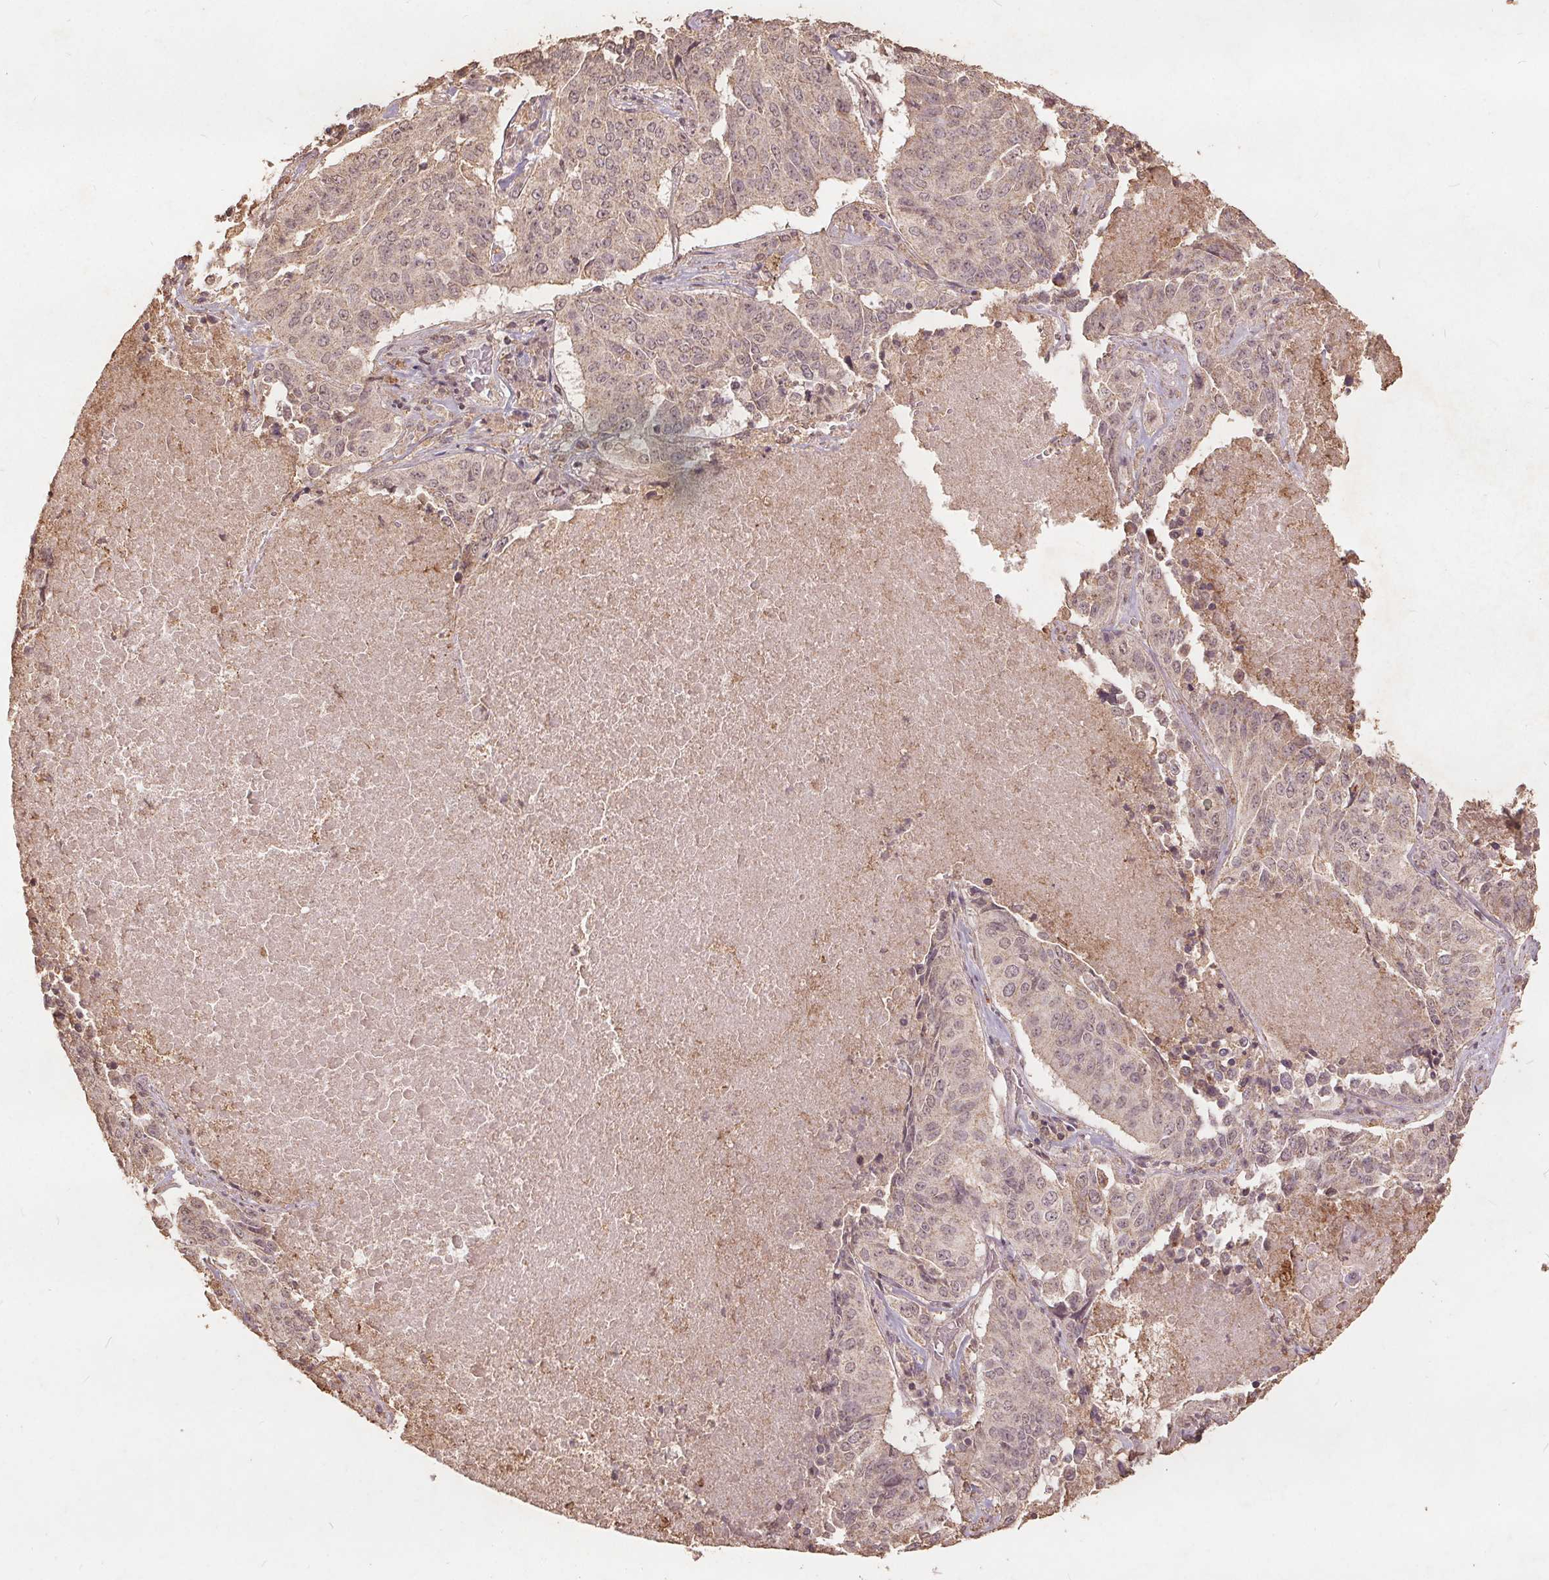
{"staining": {"intensity": "negative", "quantity": "none", "location": "none"}, "tissue": "lung cancer", "cell_type": "Tumor cells", "image_type": "cancer", "snomed": [{"axis": "morphology", "description": "Normal tissue, NOS"}, {"axis": "morphology", "description": "Squamous cell carcinoma, NOS"}, {"axis": "topography", "description": "Bronchus"}, {"axis": "topography", "description": "Lung"}], "caption": "Immunohistochemical staining of lung cancer shows no significant expression in tumor cells. (DAB IHC, high magnification).", "gene": "DSG3", "patient": {"sex": "male", "age": 64}}